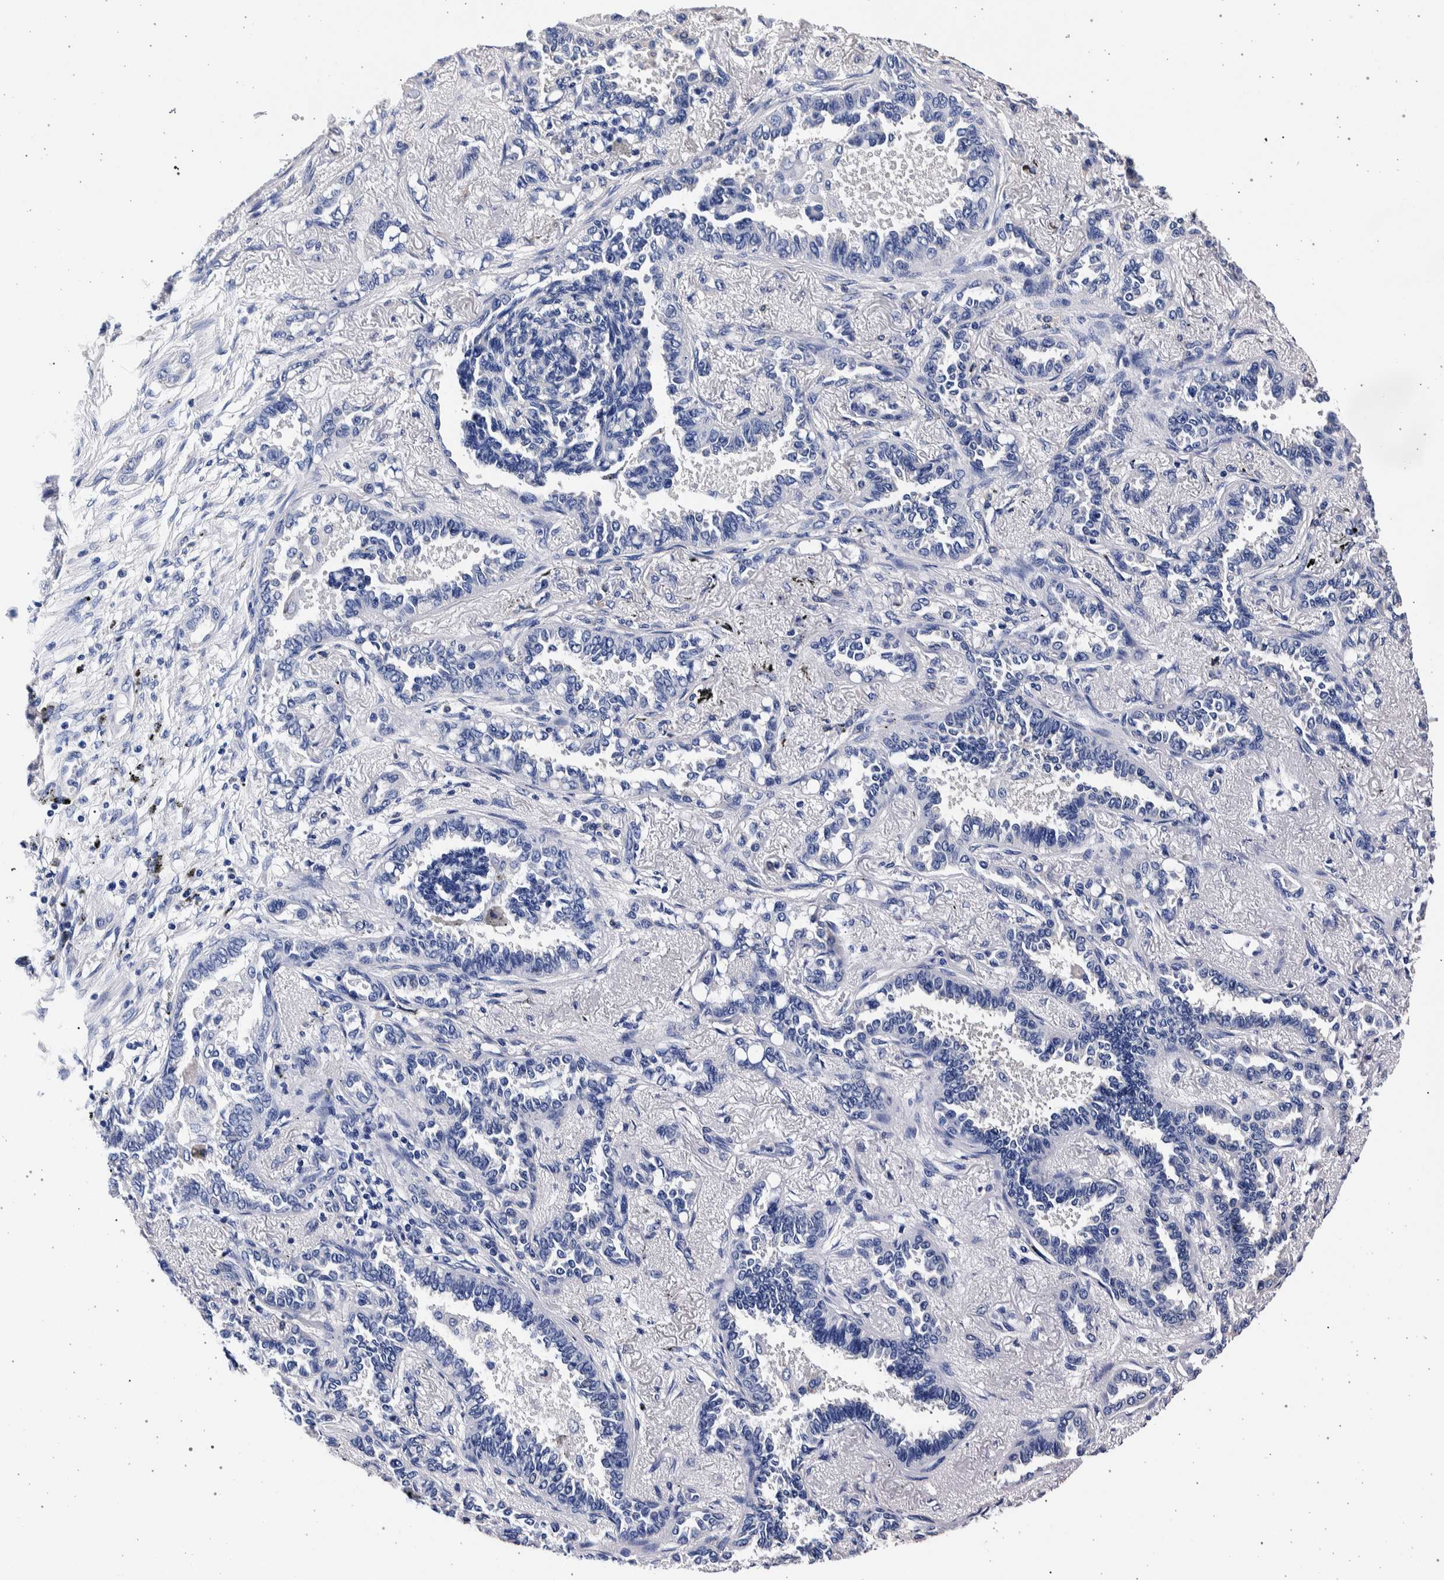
{"staining": {"intensity": "negative", "quantity": "none", "location": "none"}, "tissue": "lung cancer", "cell_type": "Tumor cells", "image_type": "cancer", "snomed": [{"axis": "morphology", "description": "Adenocarcinoma, NOS"}, {"axis": "topography", "description": "Lung"}], "caption": "Tumor cells show no significant expression in lung adenocarcinoma. Brightfield microscopy of immunohistochemistry stained with DAB (3,3'-diaminobenzidine) (brown) and hematoxylin (blue), captured at high magnification.", "gene": "NIBAN2", "patient": {"sex": "male", "age": 59}}